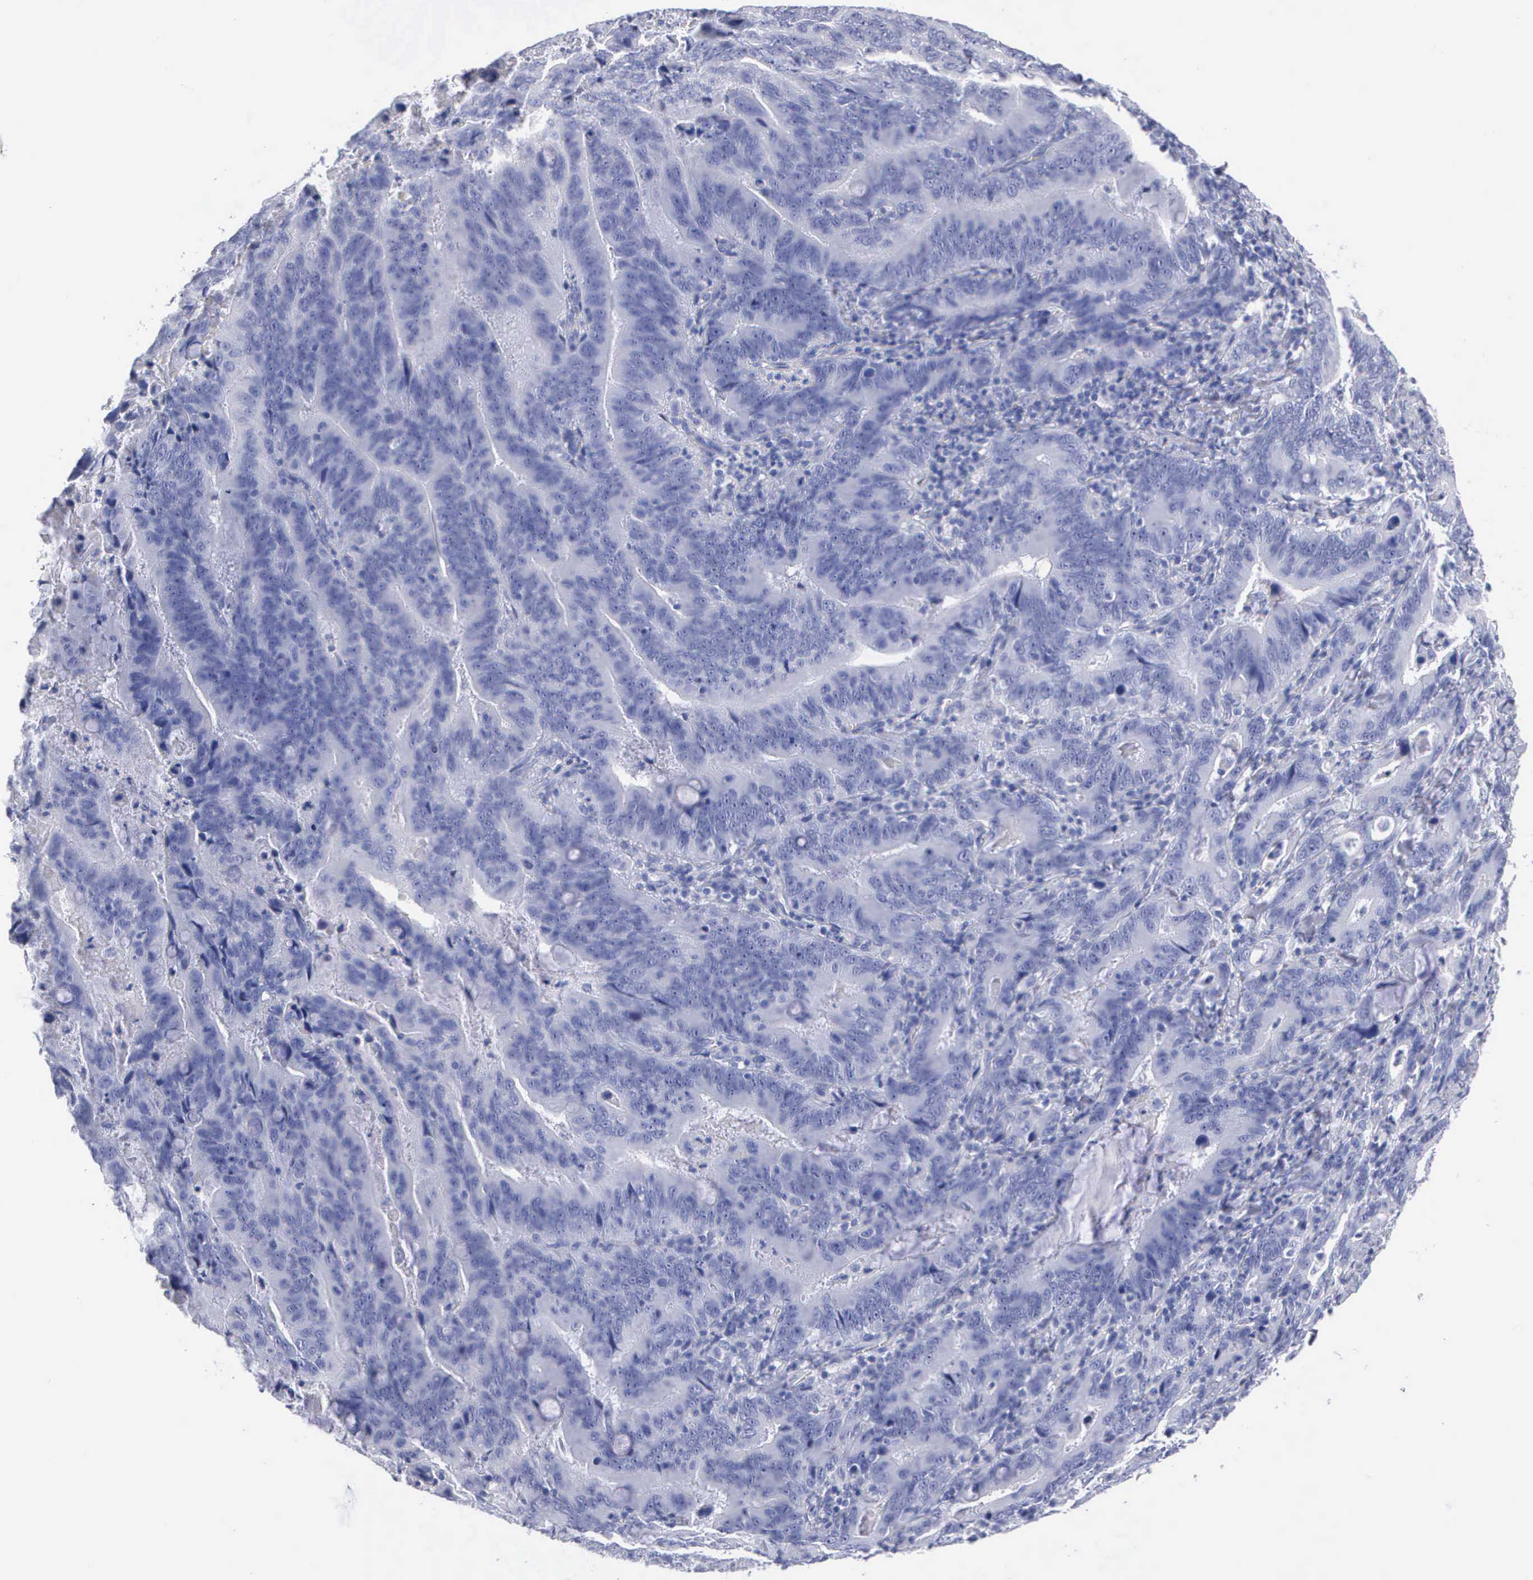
{"staining": {"intensity": "negative", "quantity": "none", "location": "none"}, "tissue": "stomach cancer", "cell_type": "Tumor cells", "image_type": "cancer", "snomed": [{"axis": "morphology", "description": "Adenocarcinoma, NOS"}, {"axis": "topography", "description": "Stomach, upper"}], "caption": "IHC of stomach adenocarcinoma demonstrates no staining in tumor cells.", "gene": "CYP19A1", "patient": {"sex": "male", "age": 63}}